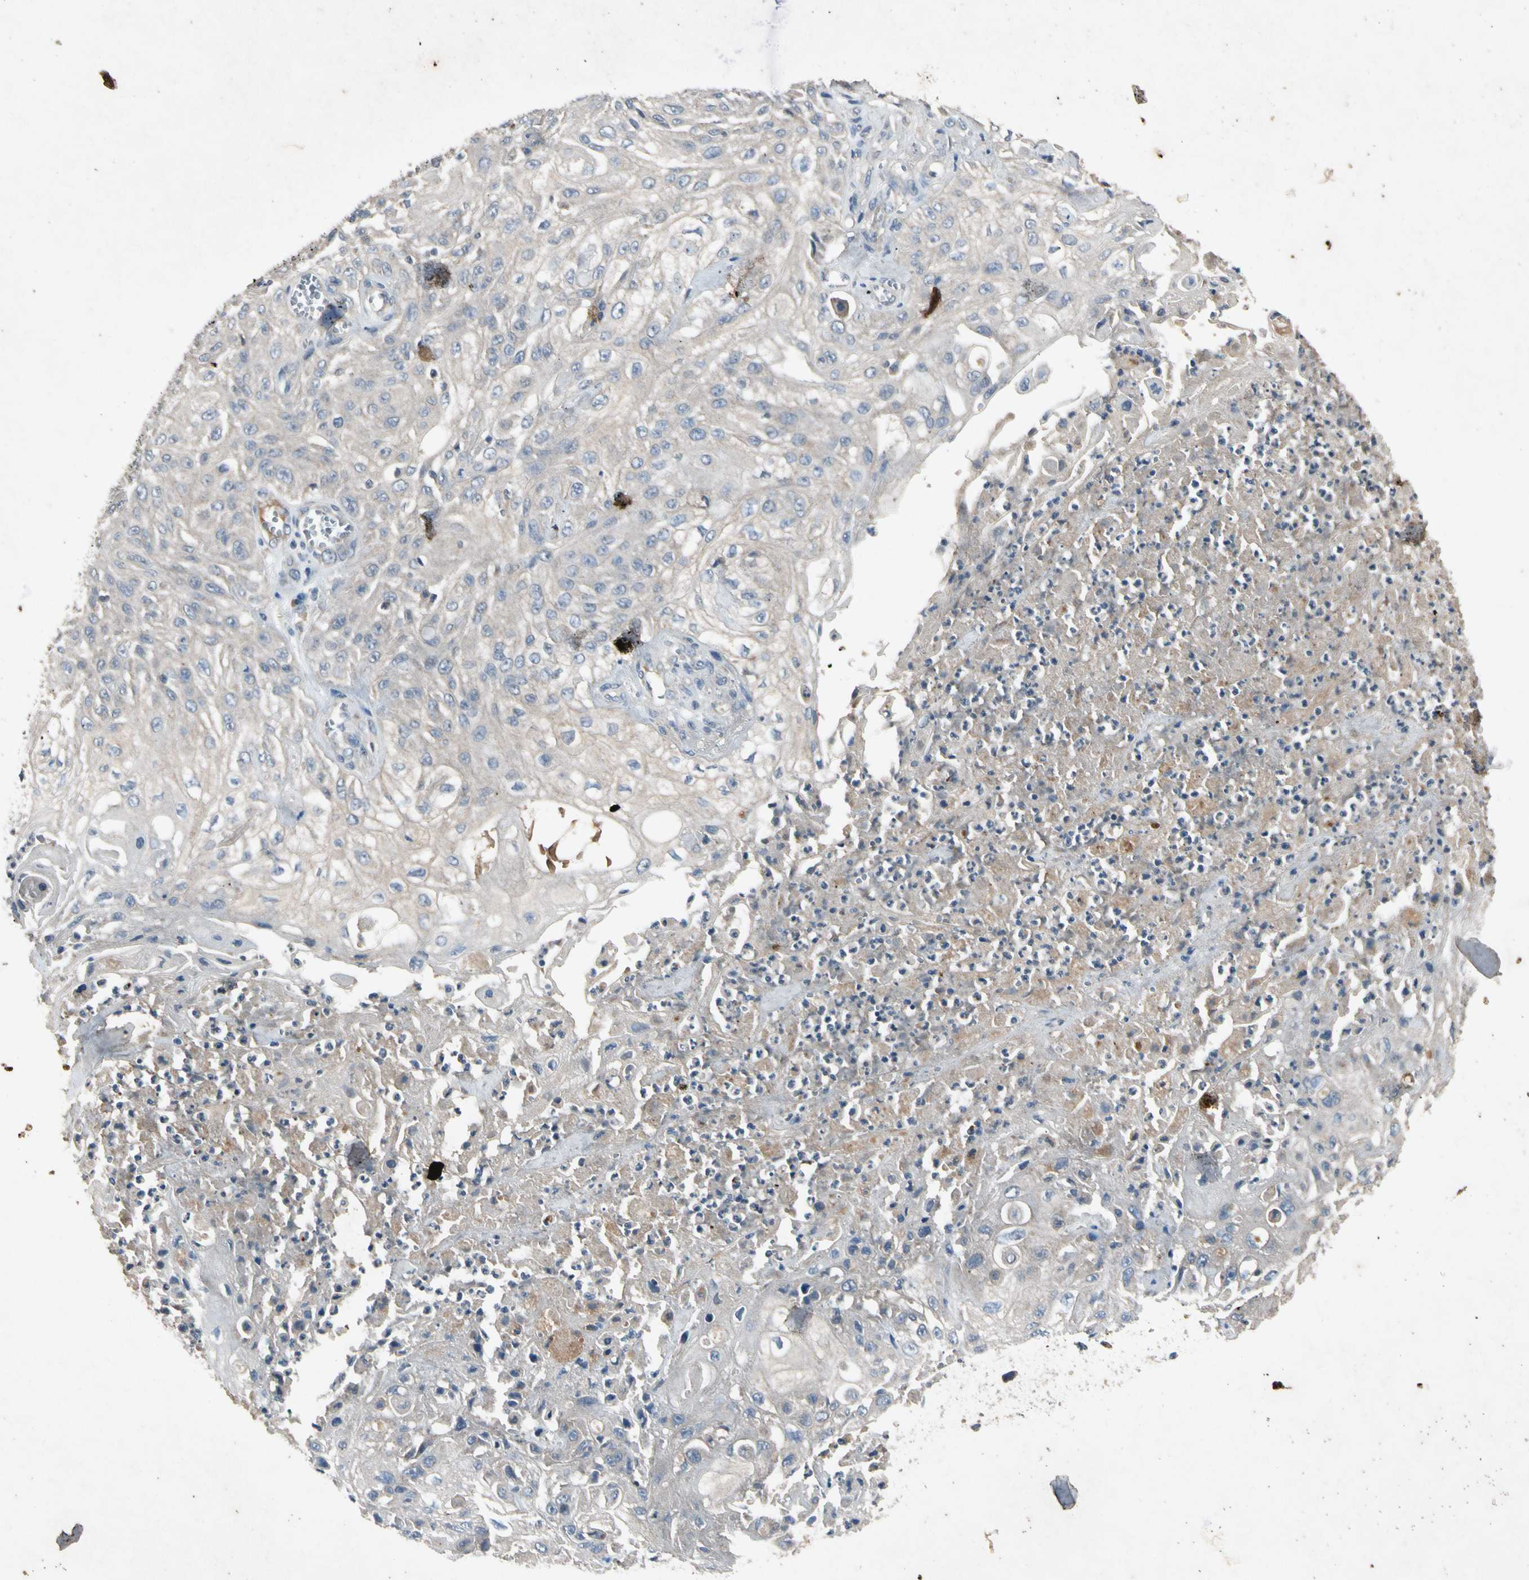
{"staining": {"intensity": "weak", "quantity": "<25%", "location": "cytoplasmic/membranous"}, "tissue": "skin cancer", "cell_type": "Tumor cells", "image_type": "cancer", "snomed": [{"axis": "morphology", "description": "Squamous cell carcinoma, NOS"}, {"axis": "morphology", "description": "Squamous cell carcinoma, metastatic, NOS"}, {"axis": "topography", "description": "Skin"}, {"axis": "topography", "description": "Lymph node"}], "caption": "Immunohistochemistry image of skin cancer stained for a protein (brown), which reveals no expression in tumor cells.", "gene": "GPLD1", "patient": {"sex": "male", "age": 75}}